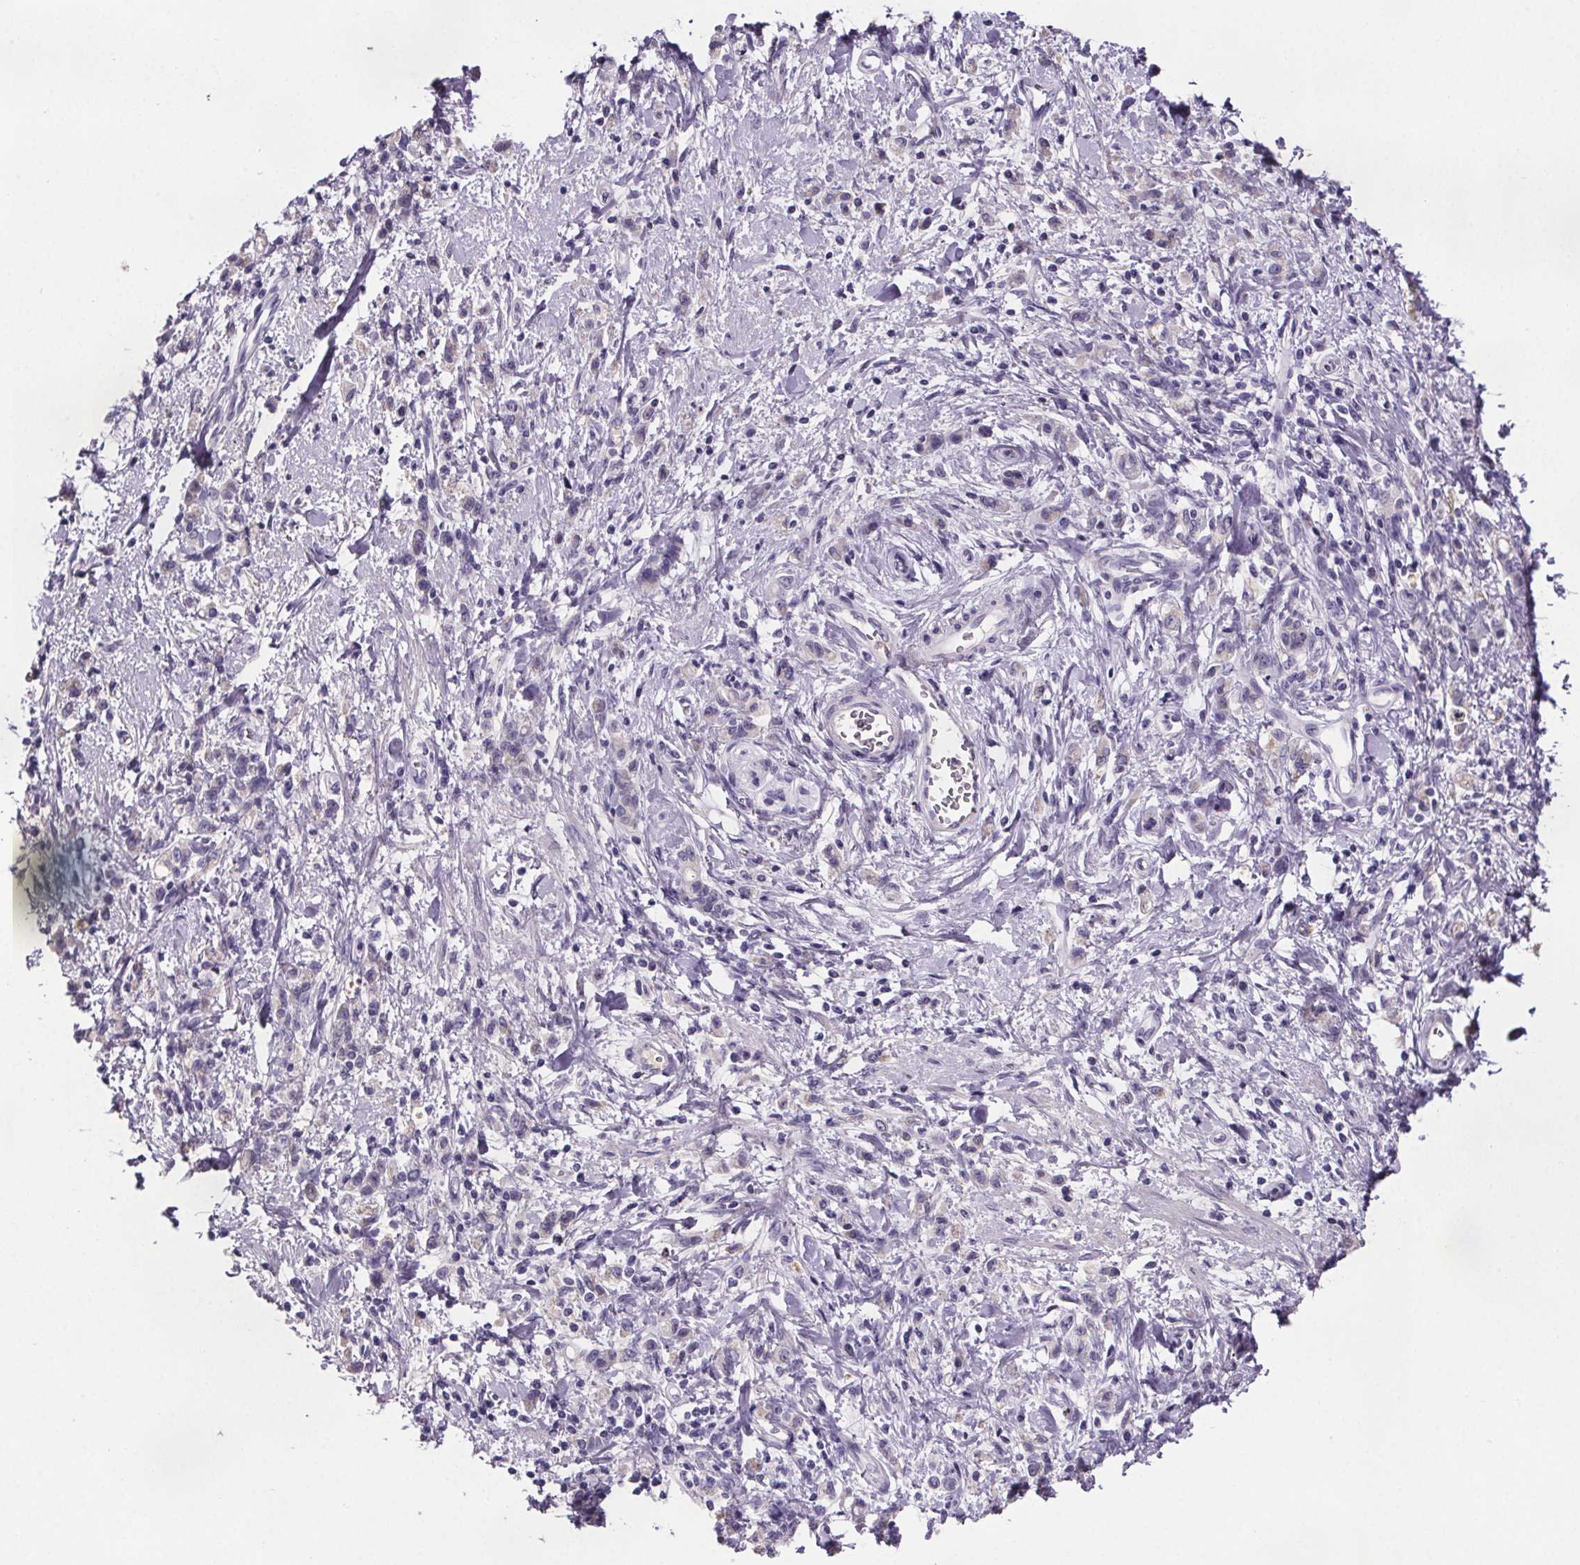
{"staining": {"intensity": "negative", "quantity": "none", "location": "none"}, "tissue": "stomach cancer", "cell_type": "Tumor cells", "image_type": "cancer", "snomed": [{"axis": "morphology", "description": "Adenocarcinoma, NOS"}, {"axis": "topography", "description": "Stomach"}], "caption": "Protein analysis of adenocarcinoma (stomach) shows no significant positivity in tumor cells. Nuclei are stained in blue.", "gene": "CUBN", "patient": {"sex": "male", "age": 77}}